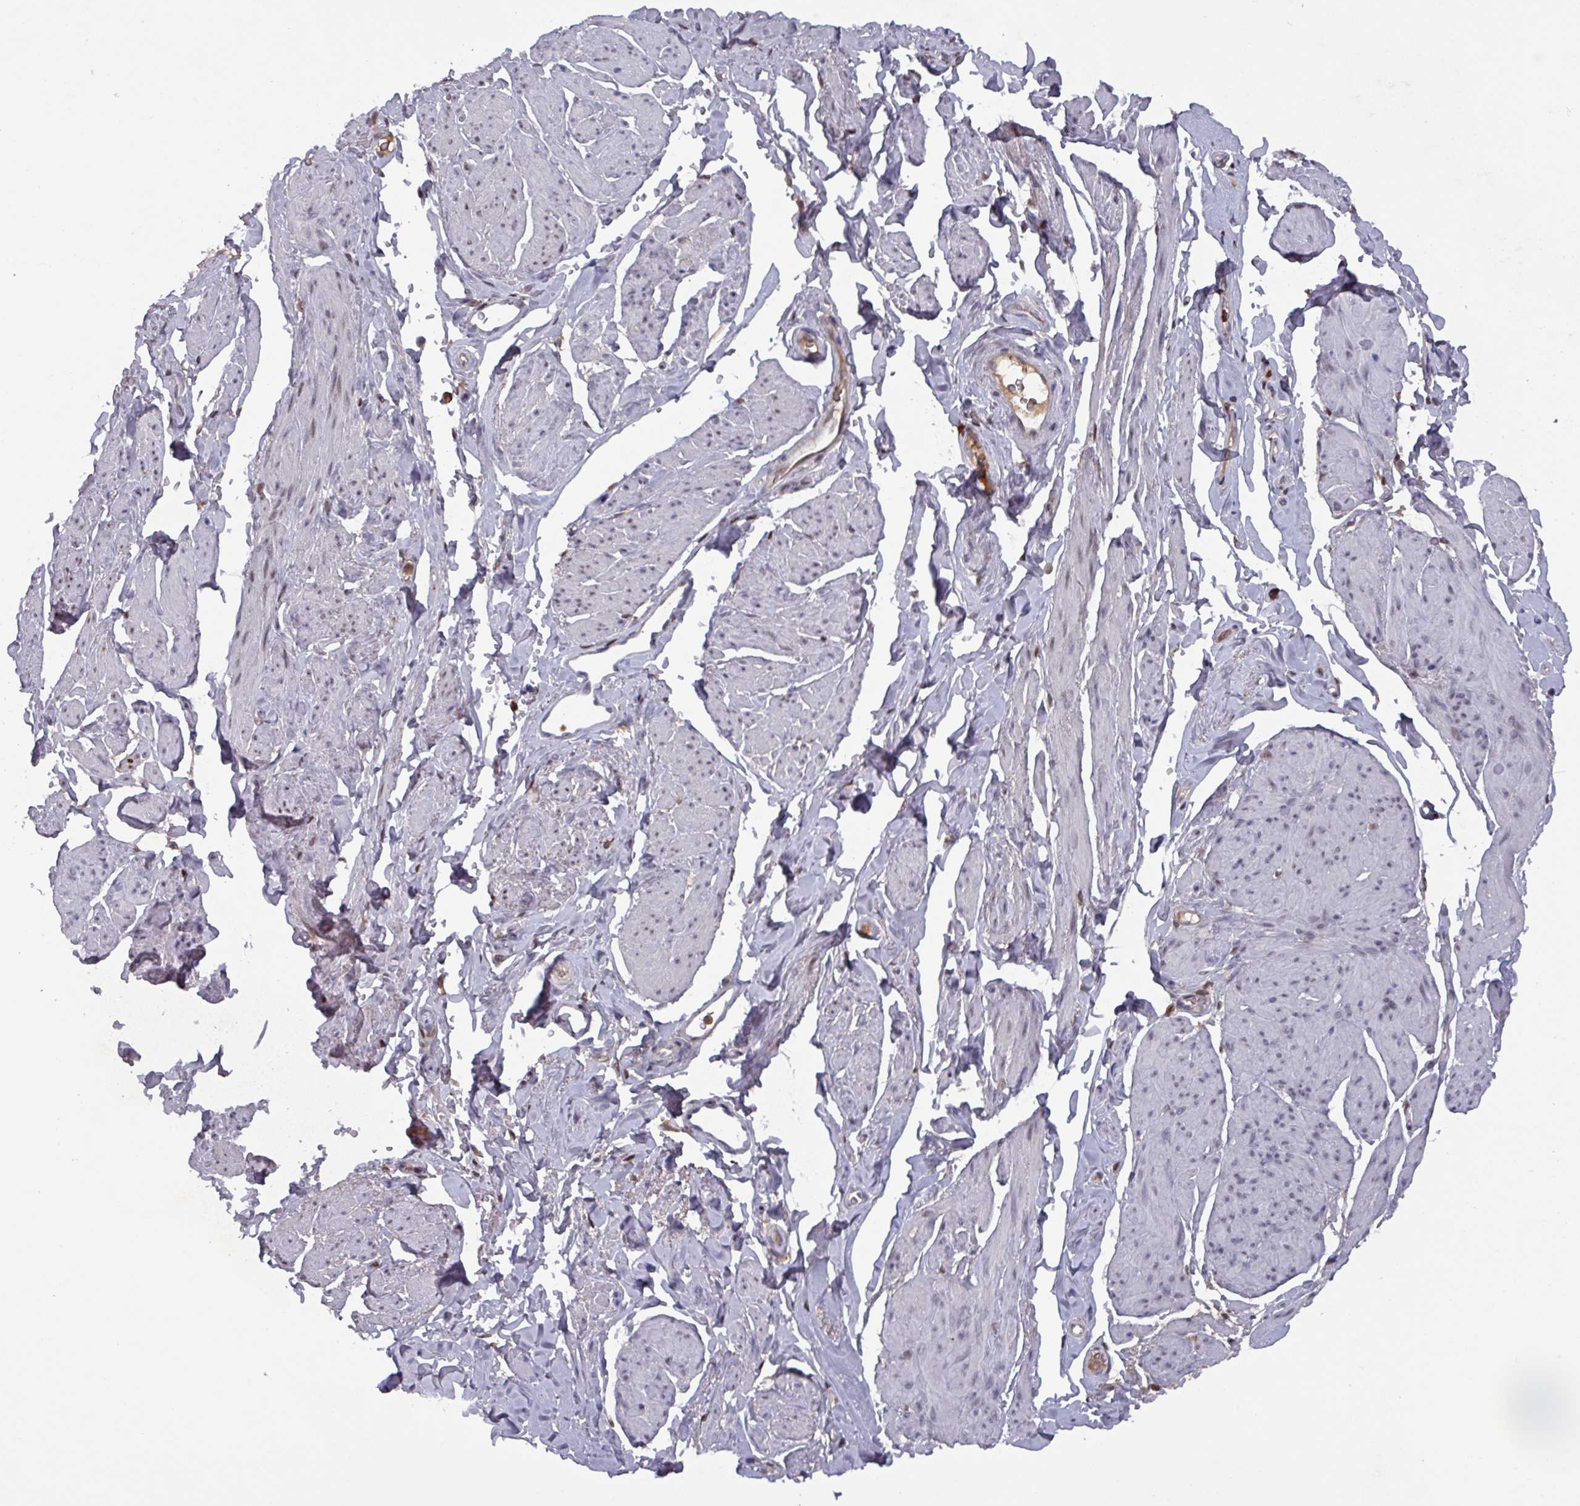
{"staining": {"intensity": "weak", "quantity": "25%-75%", "location": "nuclear"}, "tissue": "smooth muscle", "cell_type": "Smooth muscle cells", "image_type": "normal", "snomed": [{"axis": "morphology", "description": "Normal tissue, NOS"}, {"axis": "topography", "description": "Smooth muscle"}, {"axis": "topography", "description": "Peripheral nerve tissue"}], "caption": "Protein analysis of benign smooth muscle reveals weak nuclear staining in about 25%-75% of smooth muscle cells. The protein of interest is stained brown, and the nuclei are stained in blue (DAB IHC with brightfield microscopy, high magnification).", "gene": "PRRX1", "patient": {"sex": "male", "age": 69}}